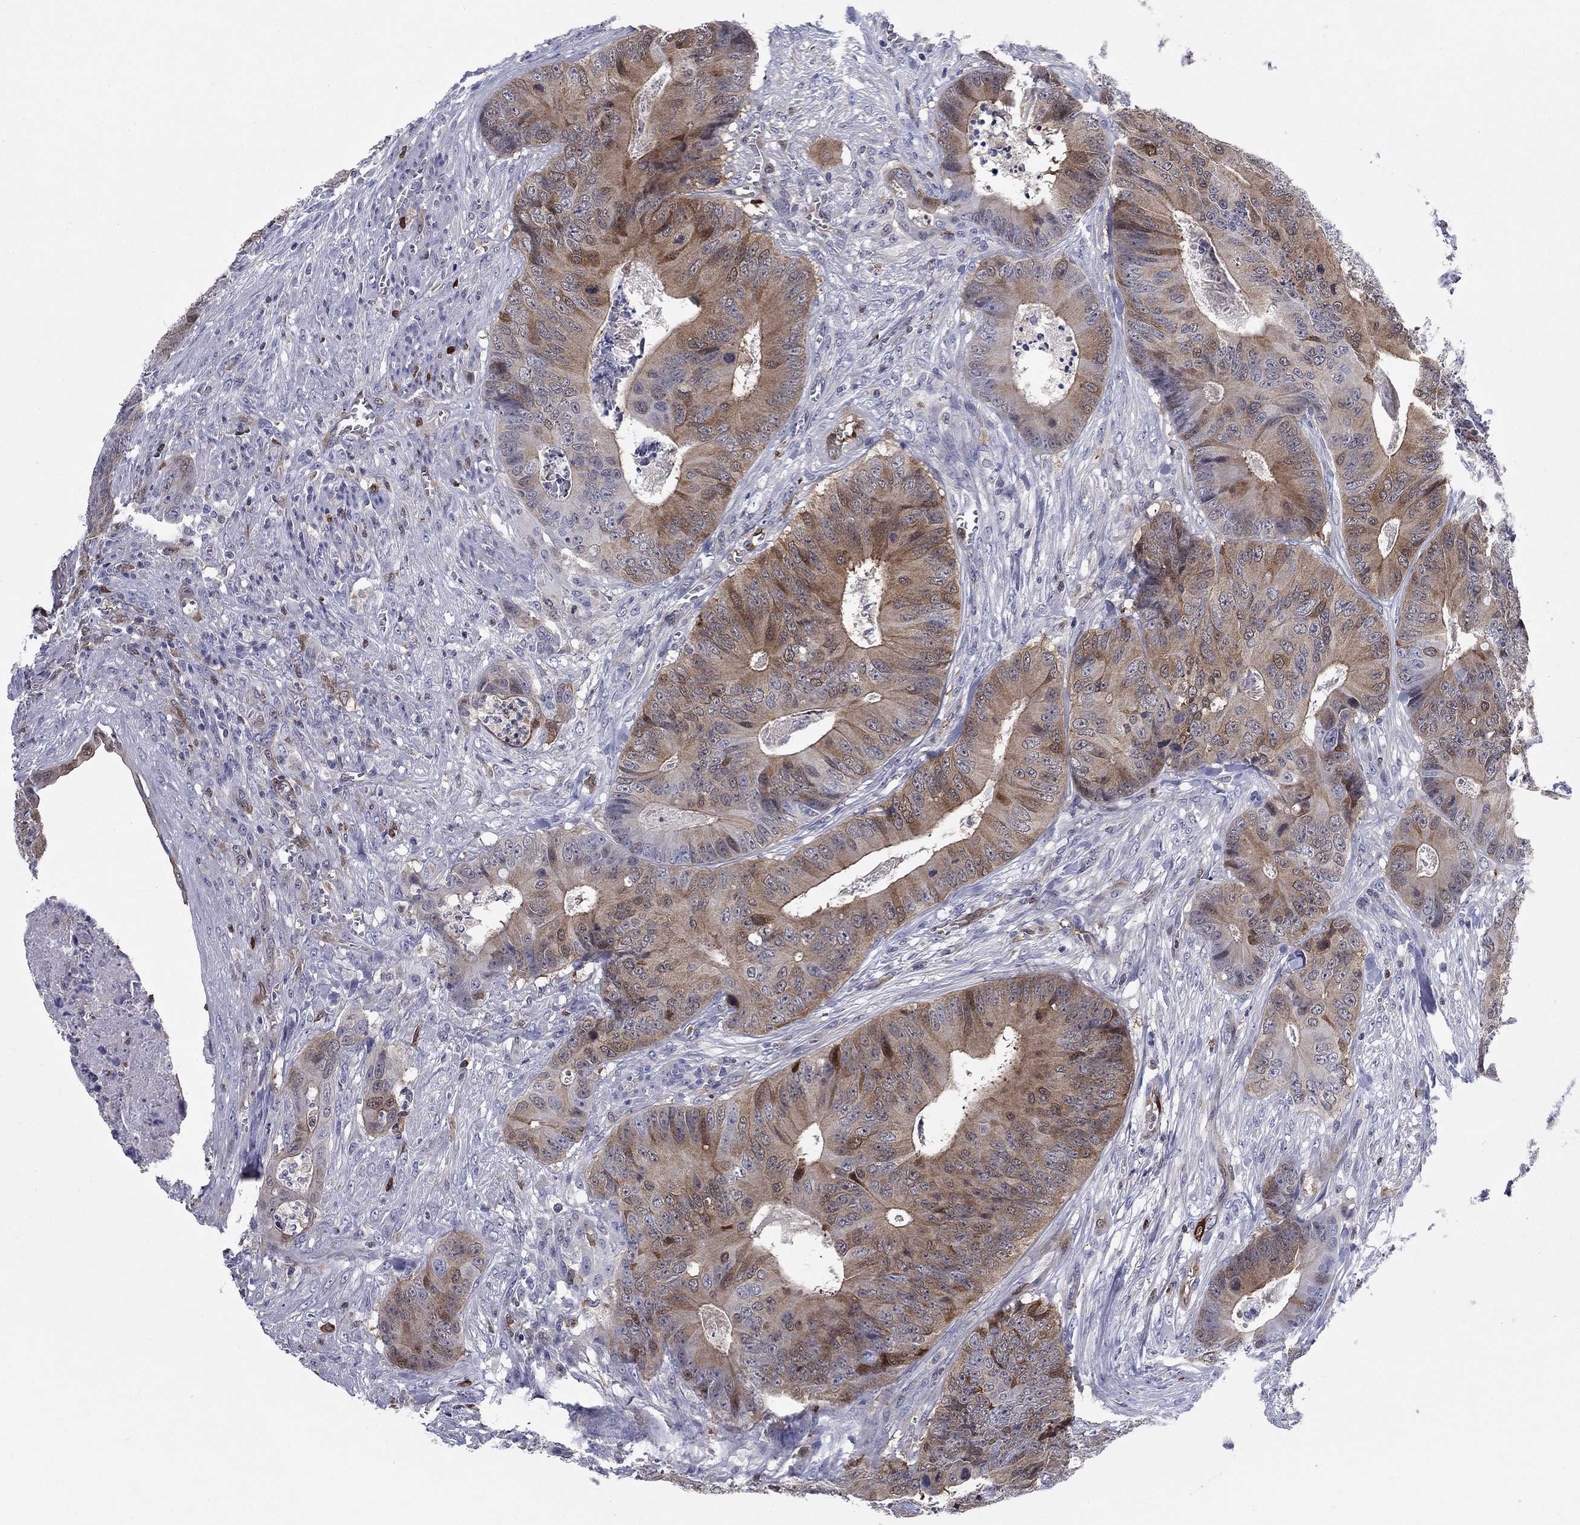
{"staining": {"intensity": "moderate", "quantity": ">75%", "location": "cytoplasmic/membranous"}, "tissue": "colorectal cancer", "cell_type": "Tumor cells", "image_type": "cancer", "snomed": [{"axis": "morphology", "description": "Adenocarcinoma, NOS"}, {"axis": "topography", "description": "Colon"}], "caption": "Immunohistochemistry (IHC) of colorectal cancer (adenocarcinoma) shows medium levels of moderate cytoplasmic/membranous expression in about >75% of tumor cells.", "gene": "STMN1", "patient": {"sex": "male", "age": 84}}